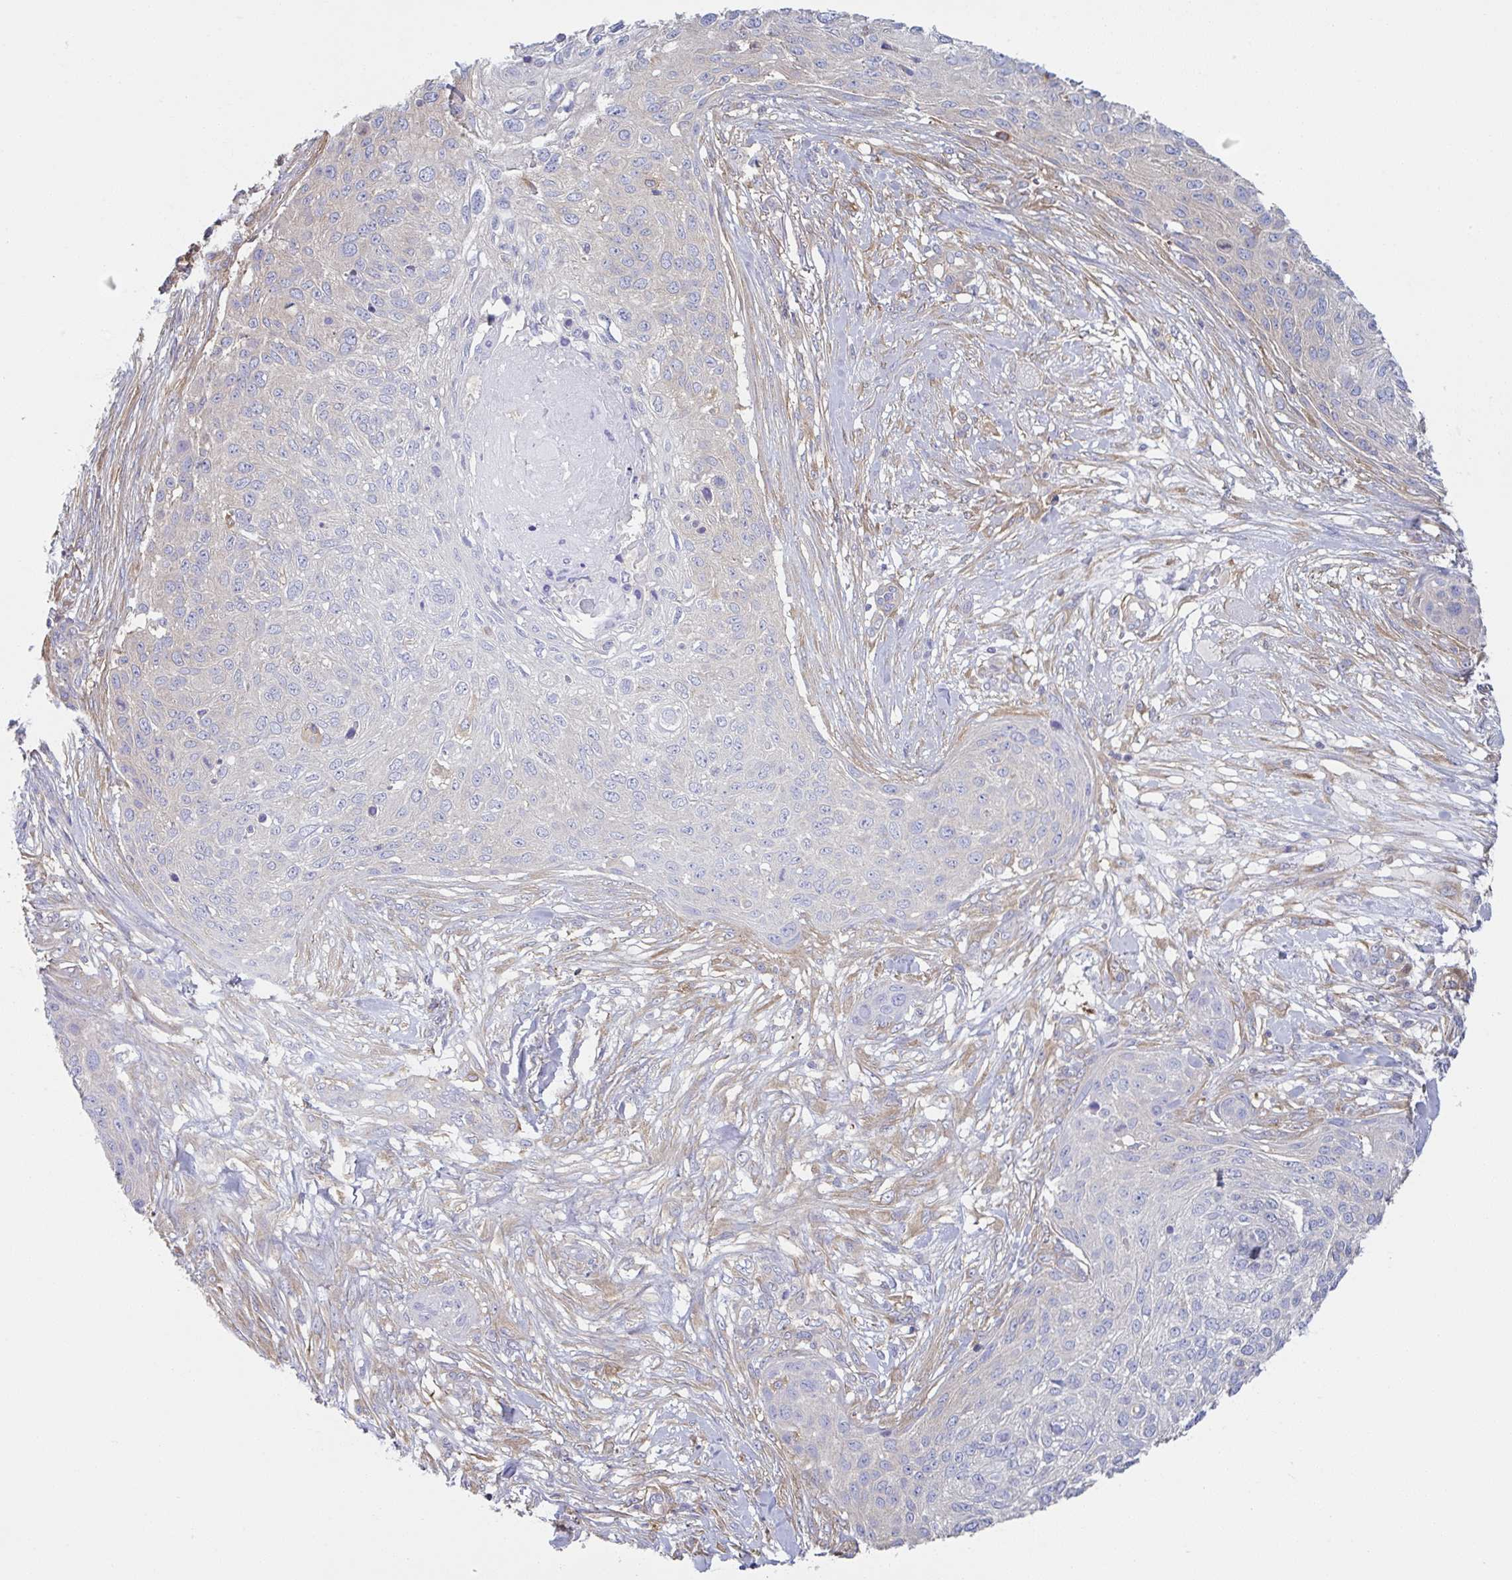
{"staining": {"intensity": "negative", "quantity": "none", "location": "none"}, "tissue": "skin cancer", "cell_type": "Tumor cells", "image_type": "cancer", "snomed": [{"axis": "morphology", "description": "Squamous cell carcinoma, NOS"}, {"axis": "topography", "description": "Skin"}], "caption": "Immunohistochemistry (IHC) of skin cancer exhibits no expression in tumor cells.", "gene": "AMPD2", "patient": {"sex": "female", "age": 87}}